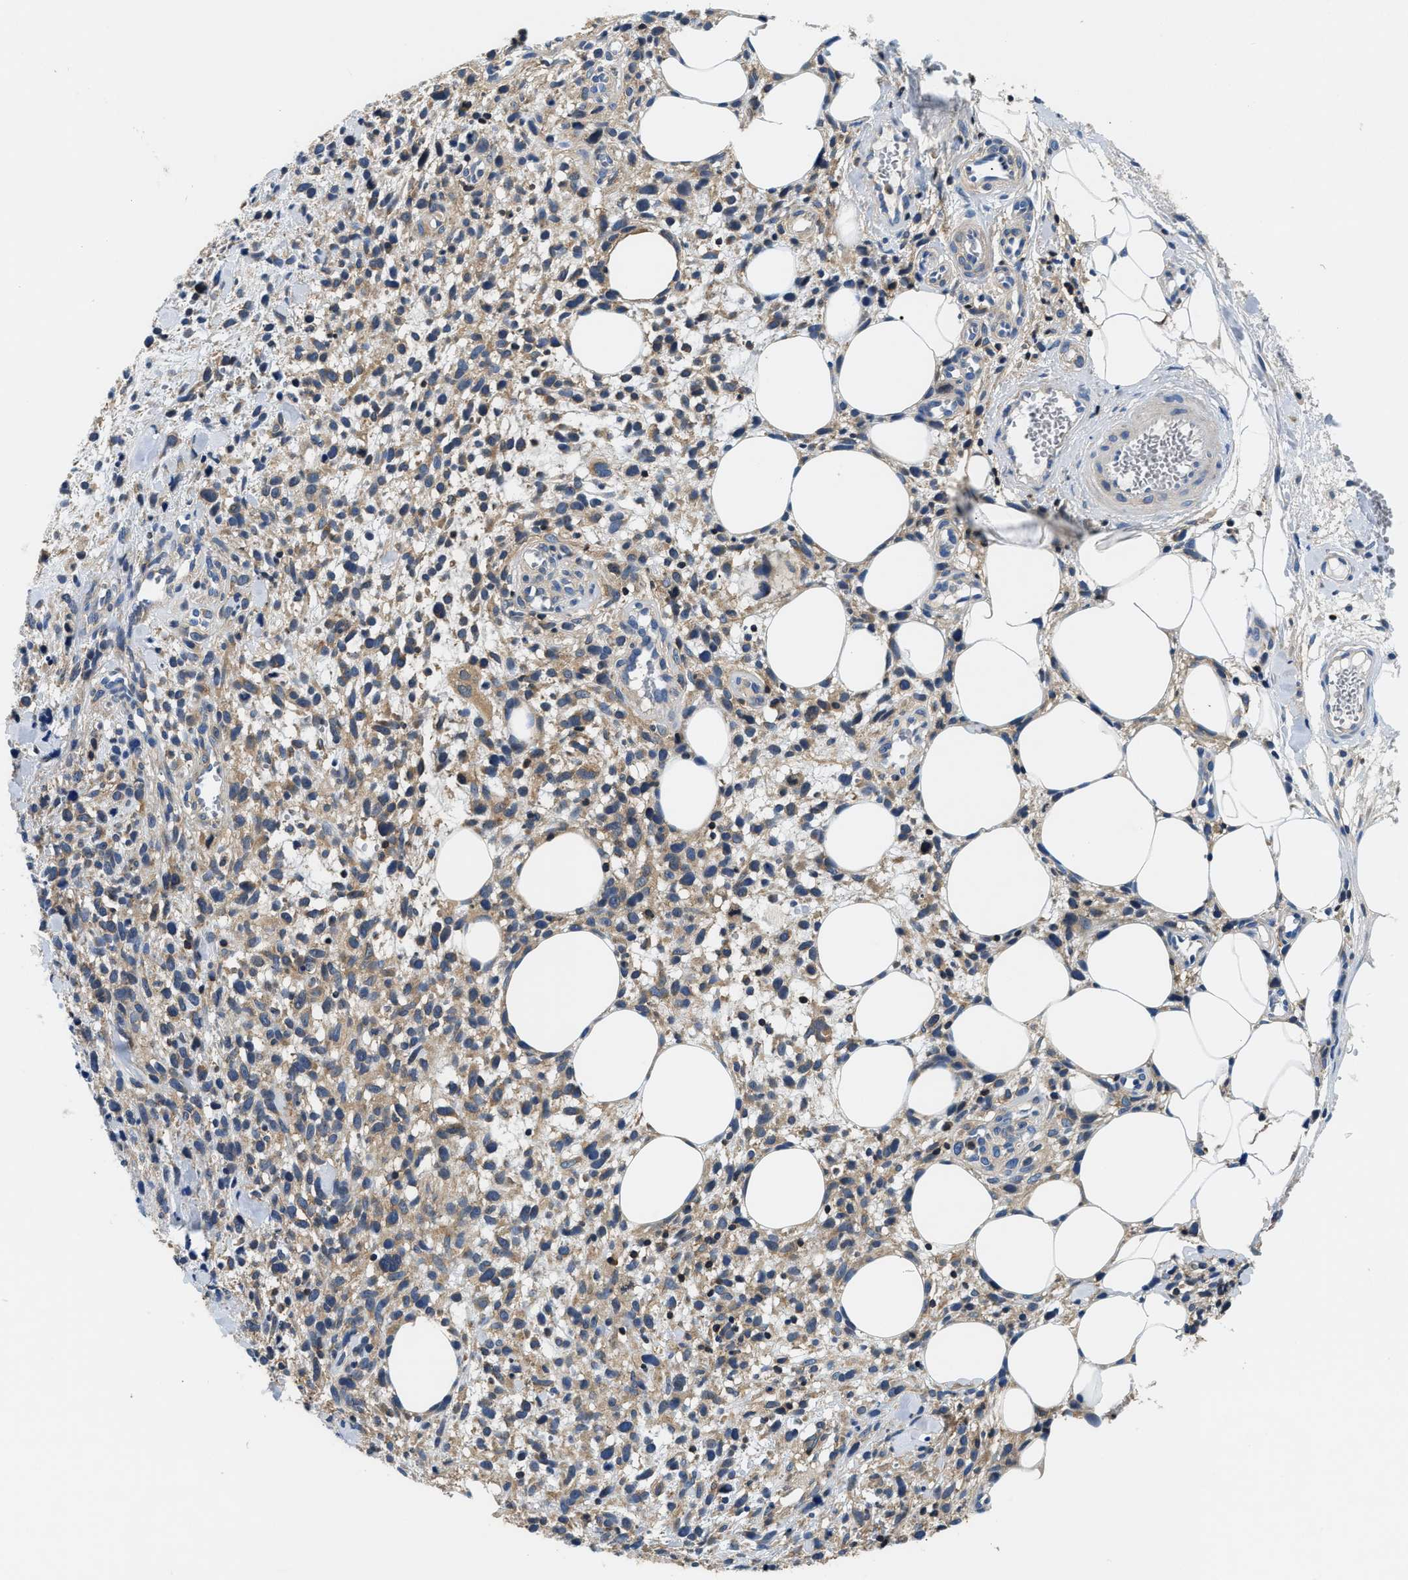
{"staining": {"intensity": "weak", "quantity": "25%-75%", "location": "cytoplasmic/membranous"}, "tissue": "melanoma", "cell_type": "Tumor cells", "image_type": "cancer", "snomed": [{"axis": "morphology", "description": "Malignant melanoma, NOS"}, {"axis": "topography", "description": "Skin"}], "caption": "Weak cytoplasmic/membranous protein staining is present in approximately 25%-75% of tumor cells in melanoma.", "gene": "CCM2", "patient": {"sex": "female", "age": 55}}